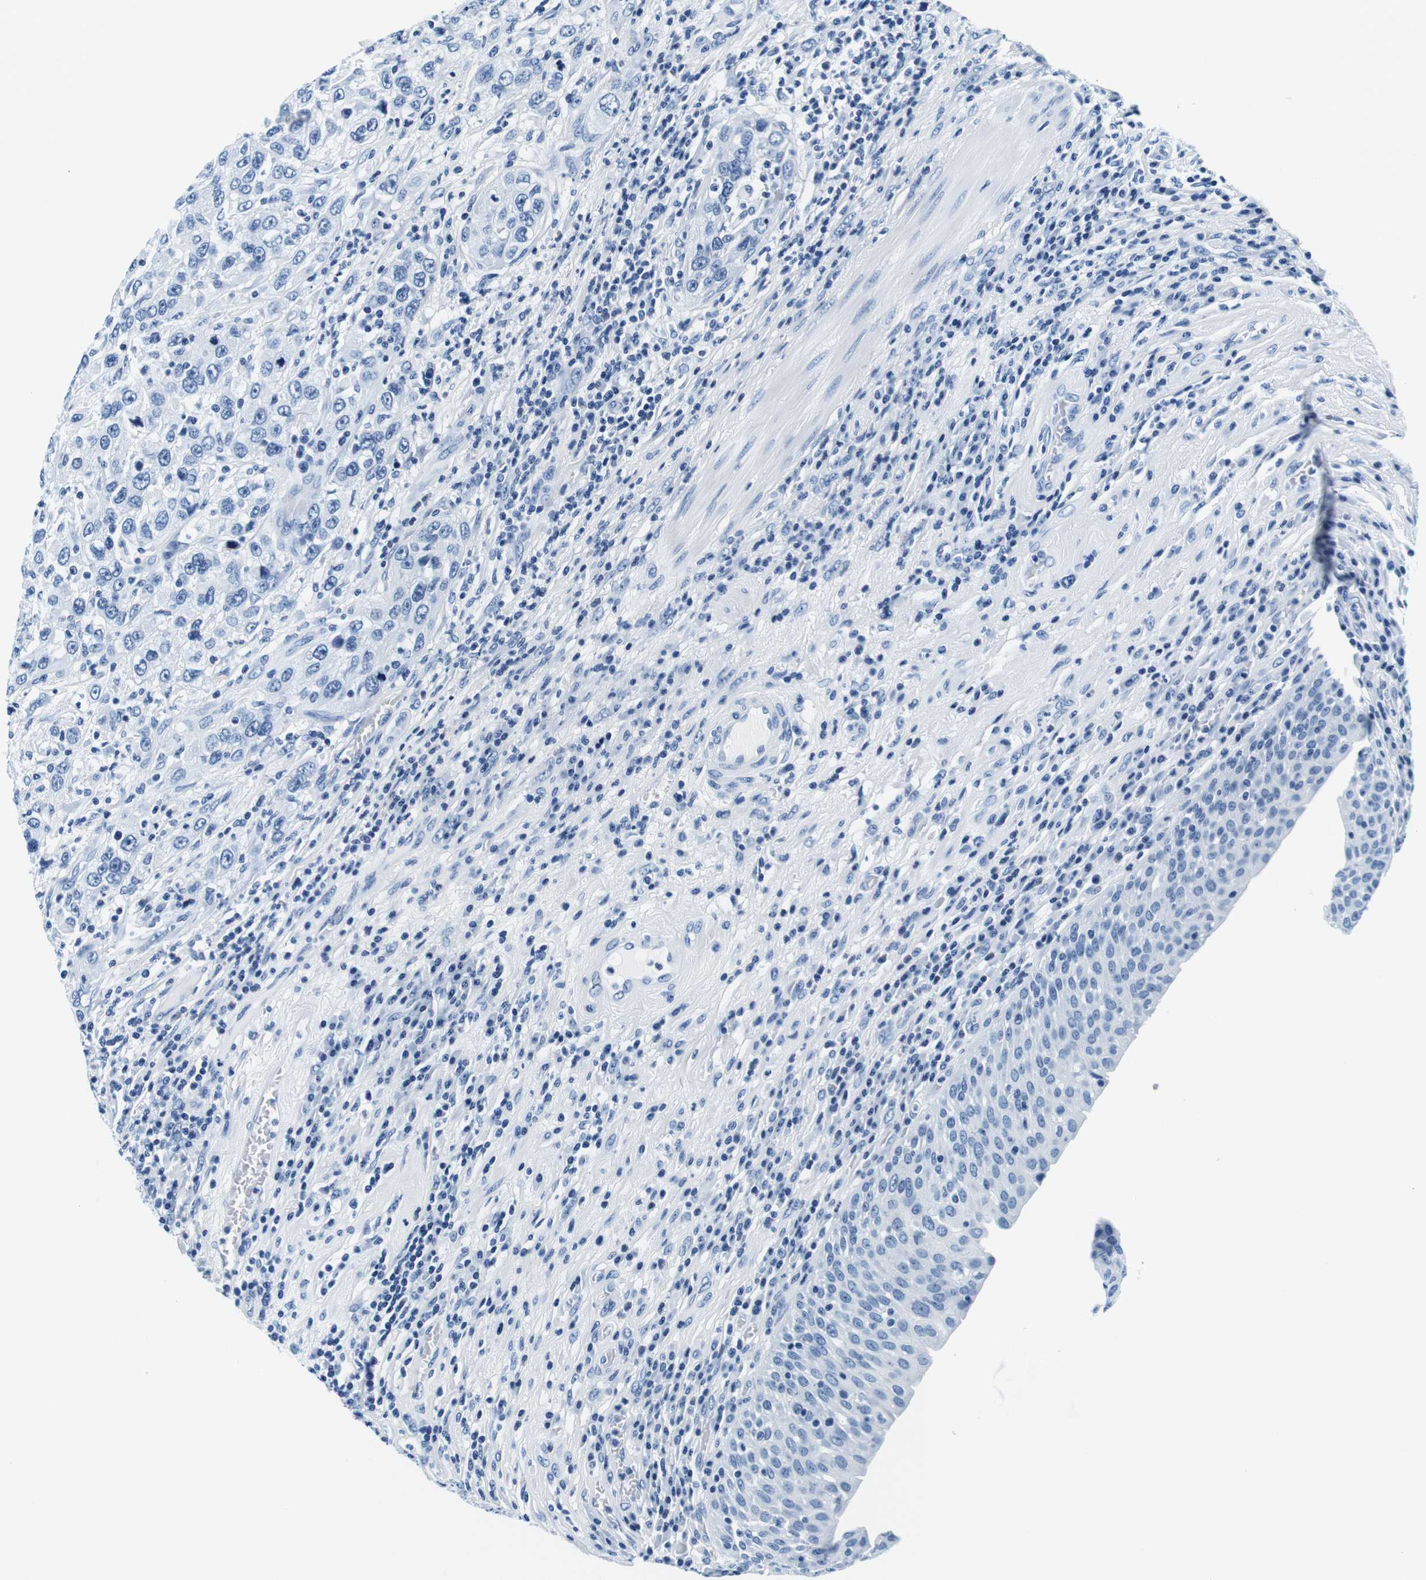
{"staining": {"intensity": "negative", "quantity": "none", "location": "none"}, "tissue": "urothelial cancer", "cell_type": "Tumor cells", "image_type": "cancer", "snomed": [{"axis": "morphology", "description": "Urothelial carcinoma, High grade"}, {"axis": "topography", "description": "Urinary bladder"}], "caption": "Immunohistochemistry image of human urothelial cancer stained for a protein (brown), which exhibits no staining in tumor cells.", "gene": "ELANE", "patient": {"sex": "female", "age": 80}}